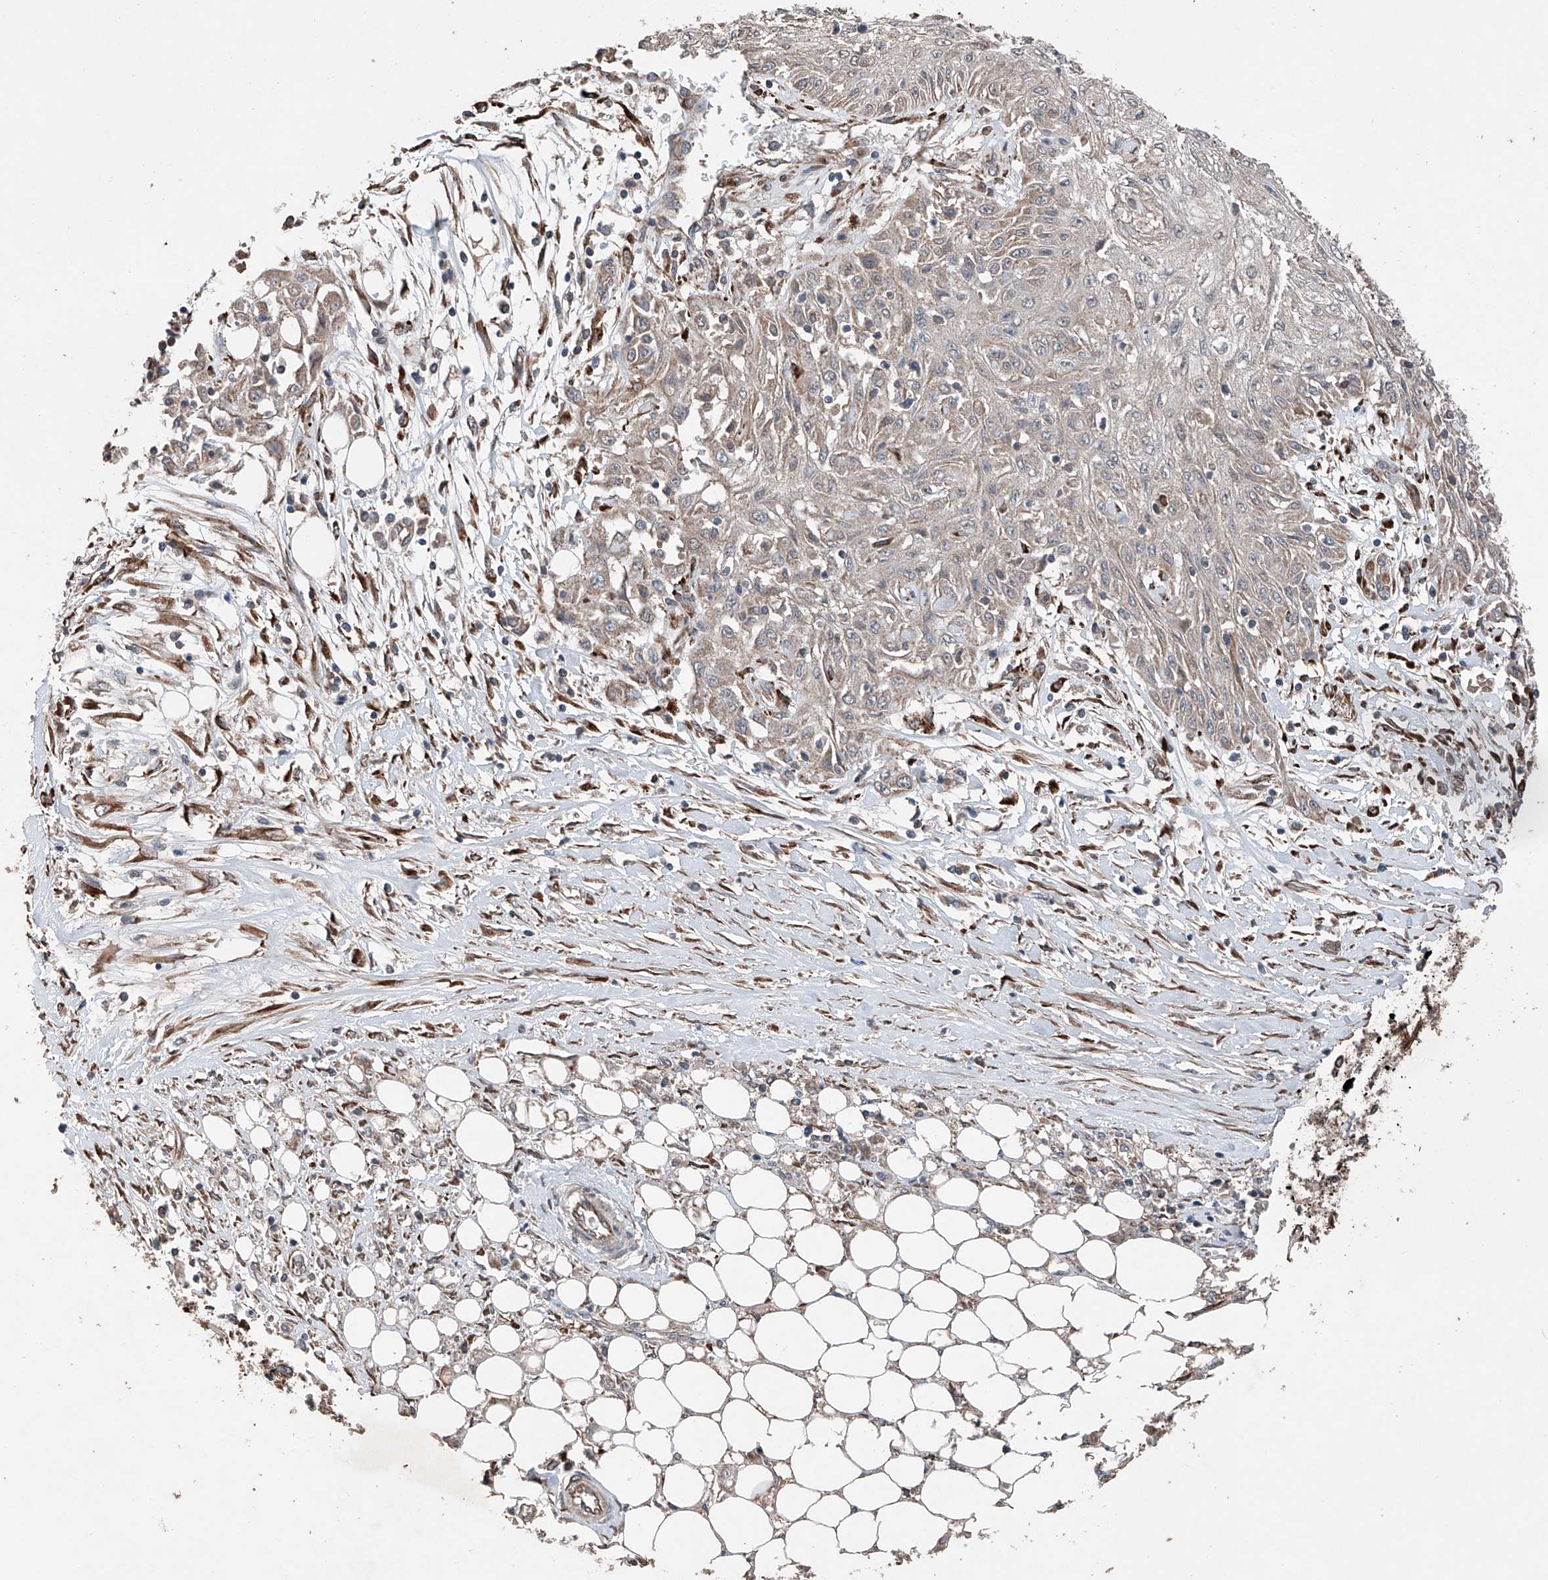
{"staining": {"intensity": "weak", "quantity": "<25%", "location": "cytoplasmic/membranous"}, "tissue": "skin cancer", "cell_type": "Tumor cells", "image_type": "cancer", "snomed": [{"axis": "morphology", "description": "Squamous cell carcinoma, NOS"}, {"axis": "morphology", "description": "Squamous cell carcinoma, metastatic, NOS"}, {"axis": "topography", "description": "Skin"}, {"axis": "topography", "description": "Lymph node"}], "caption": "Tumor cells are negative for protein expression in human skin cancer (metastatic squamous cell carcinoma).", "gene": "AP4B1", "patient": {"sex": "male", "age": 75}}